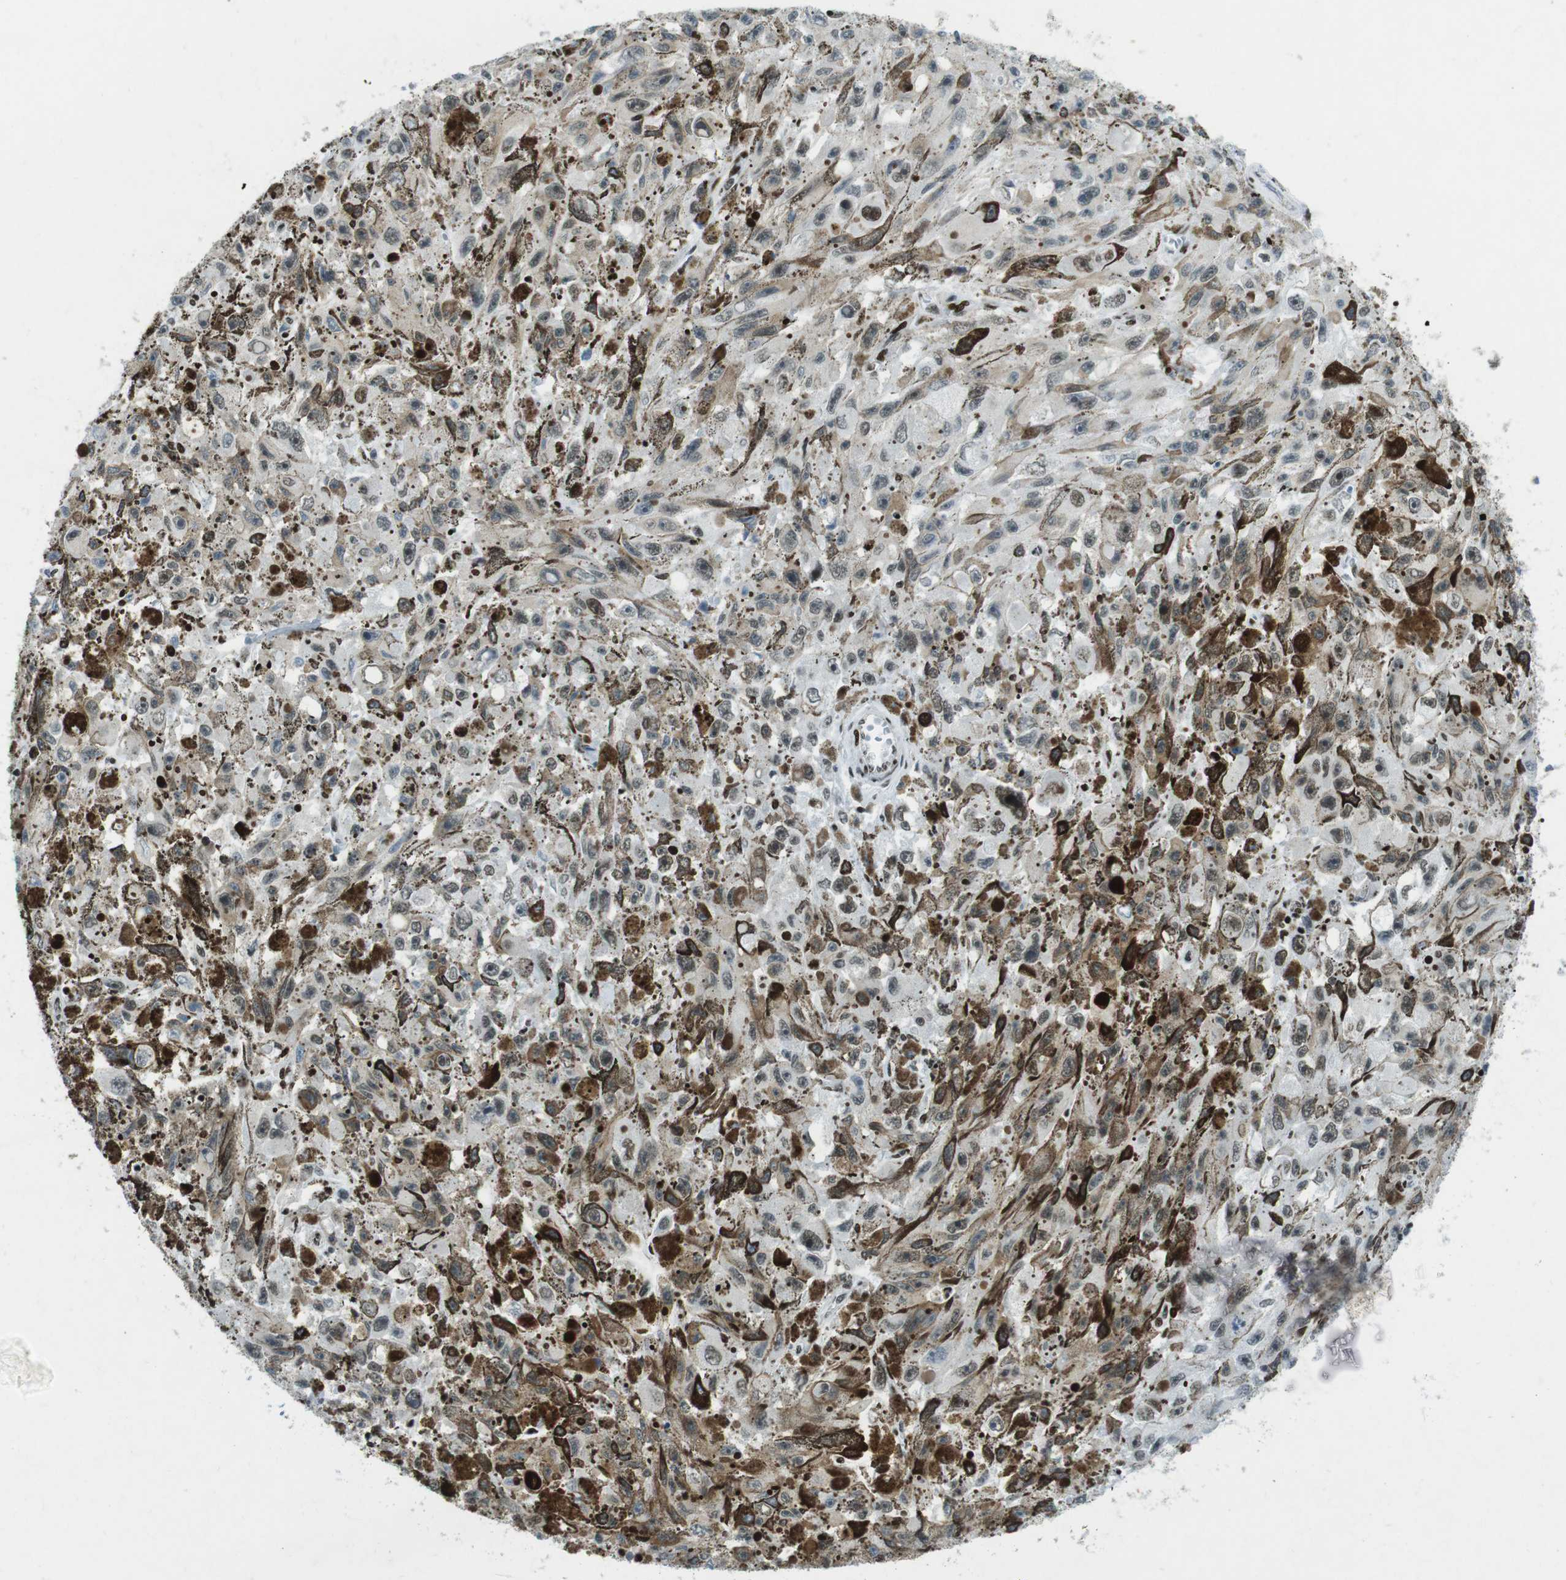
{"staining": {"intensity": "weak", "quantity": "25%-75%", "location": "nuclear"}, "tissue": "melanoma", "cell_type": "Tumor cells", "image_type": "cancer", "snomed": [{"axis": "morphology", "description": "Malignant melanoma, NOS"}, {"axis": "topography", "description": "Skin"}], "caption": "The histopathology image displays staining of malignant melanoma, revealing weak nuclear protein expression (brown color) within tumor cells.", "gene": "ARID1A", "patient": {"sex": "female", "age": 104}}